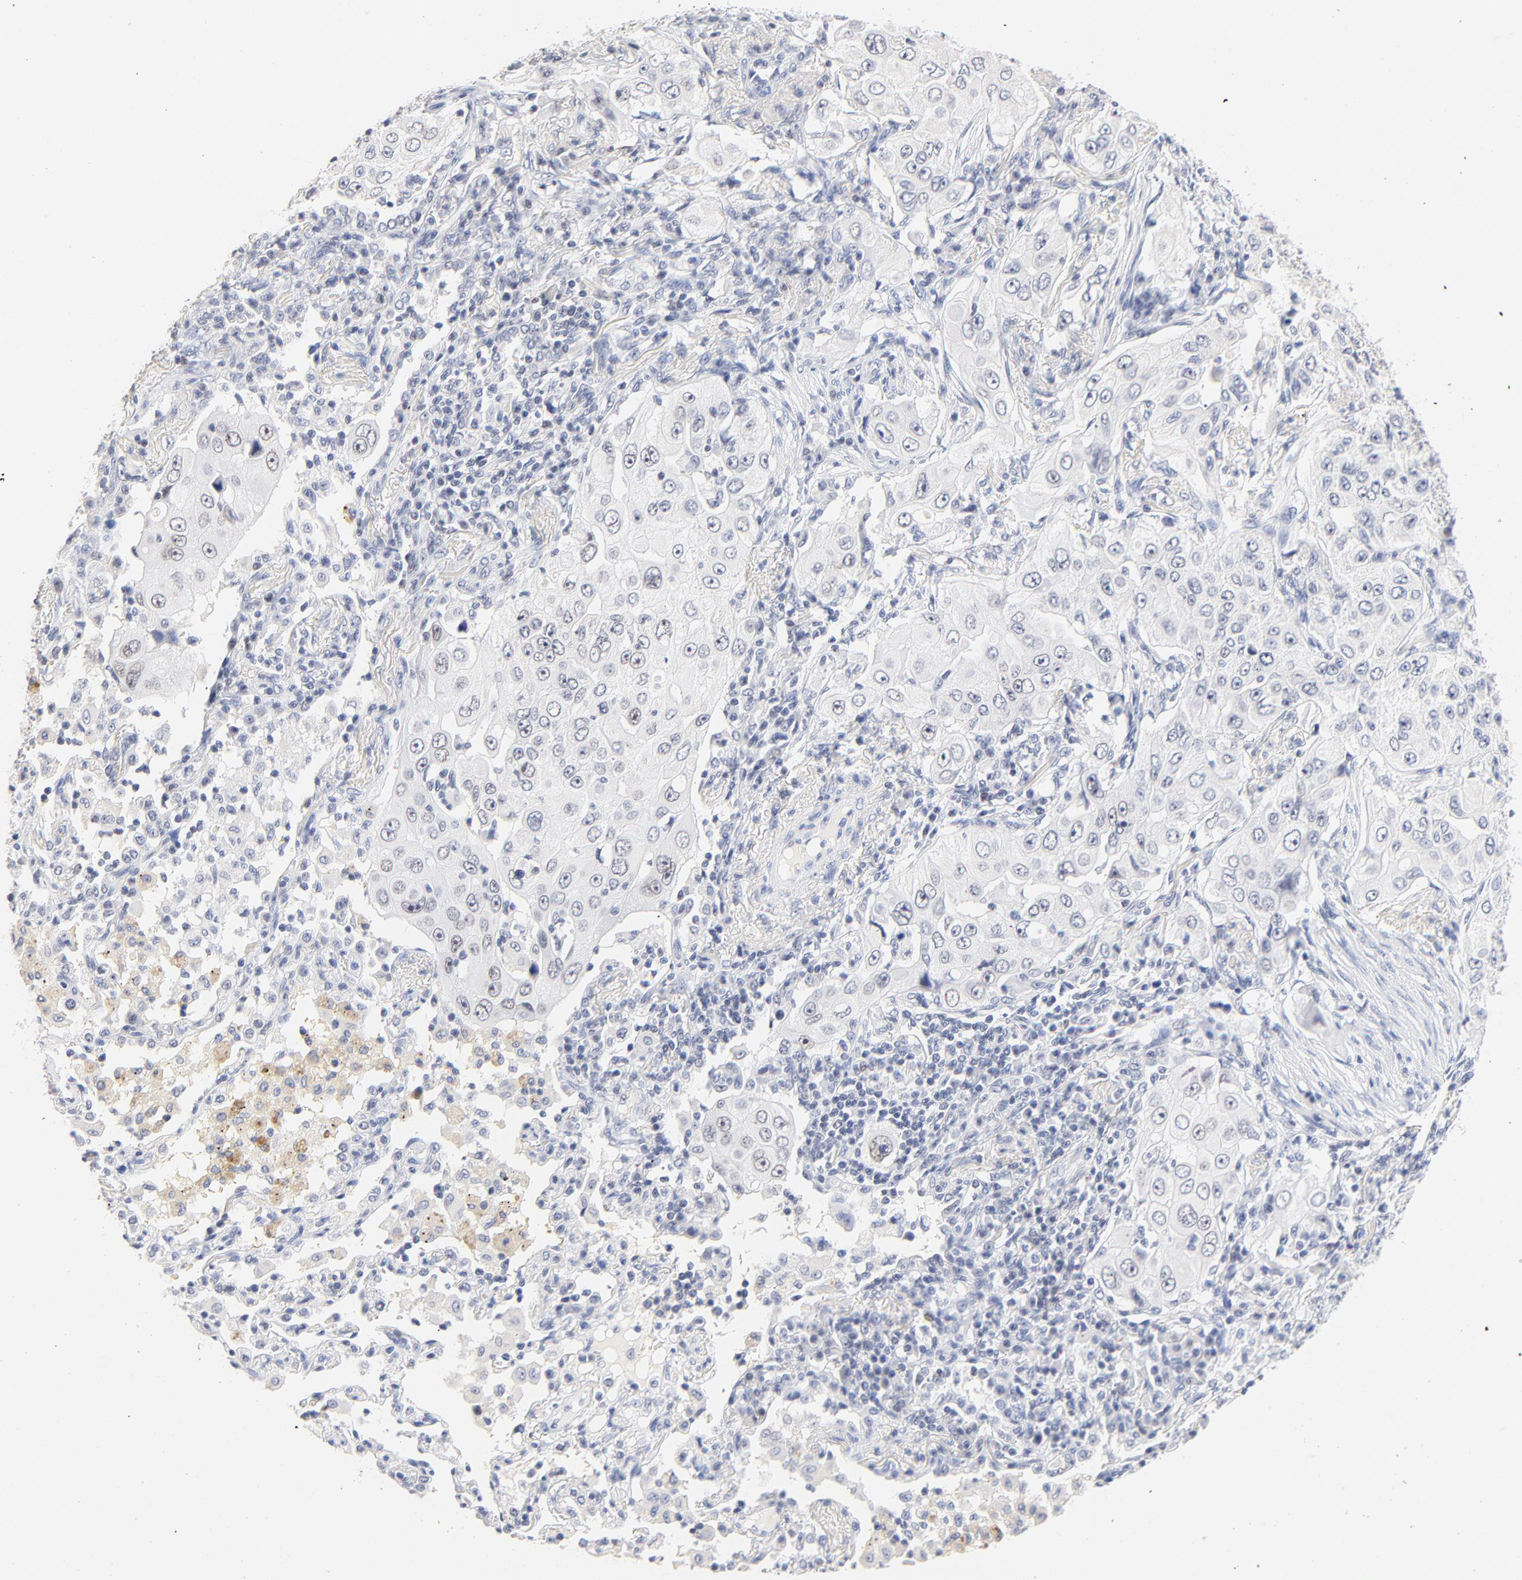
{"staining": {"intensity": "negative", "quantity": "none", "location": "none"}, "tissue": "lung cancer", "cell_type": "Tumor cells", "image_type": "cancer", "snomed": [{"axis": "morphology", "description": "Adenocarcinoma, NOS"}, {"axis": "topography", "description": "Lung"}], "caption": "A micrograph of lung cancer stained for a protein displays no brown staining in tumor cells.", "gene": "ORC2", "patient": {"sex": "male", "age": 84}}